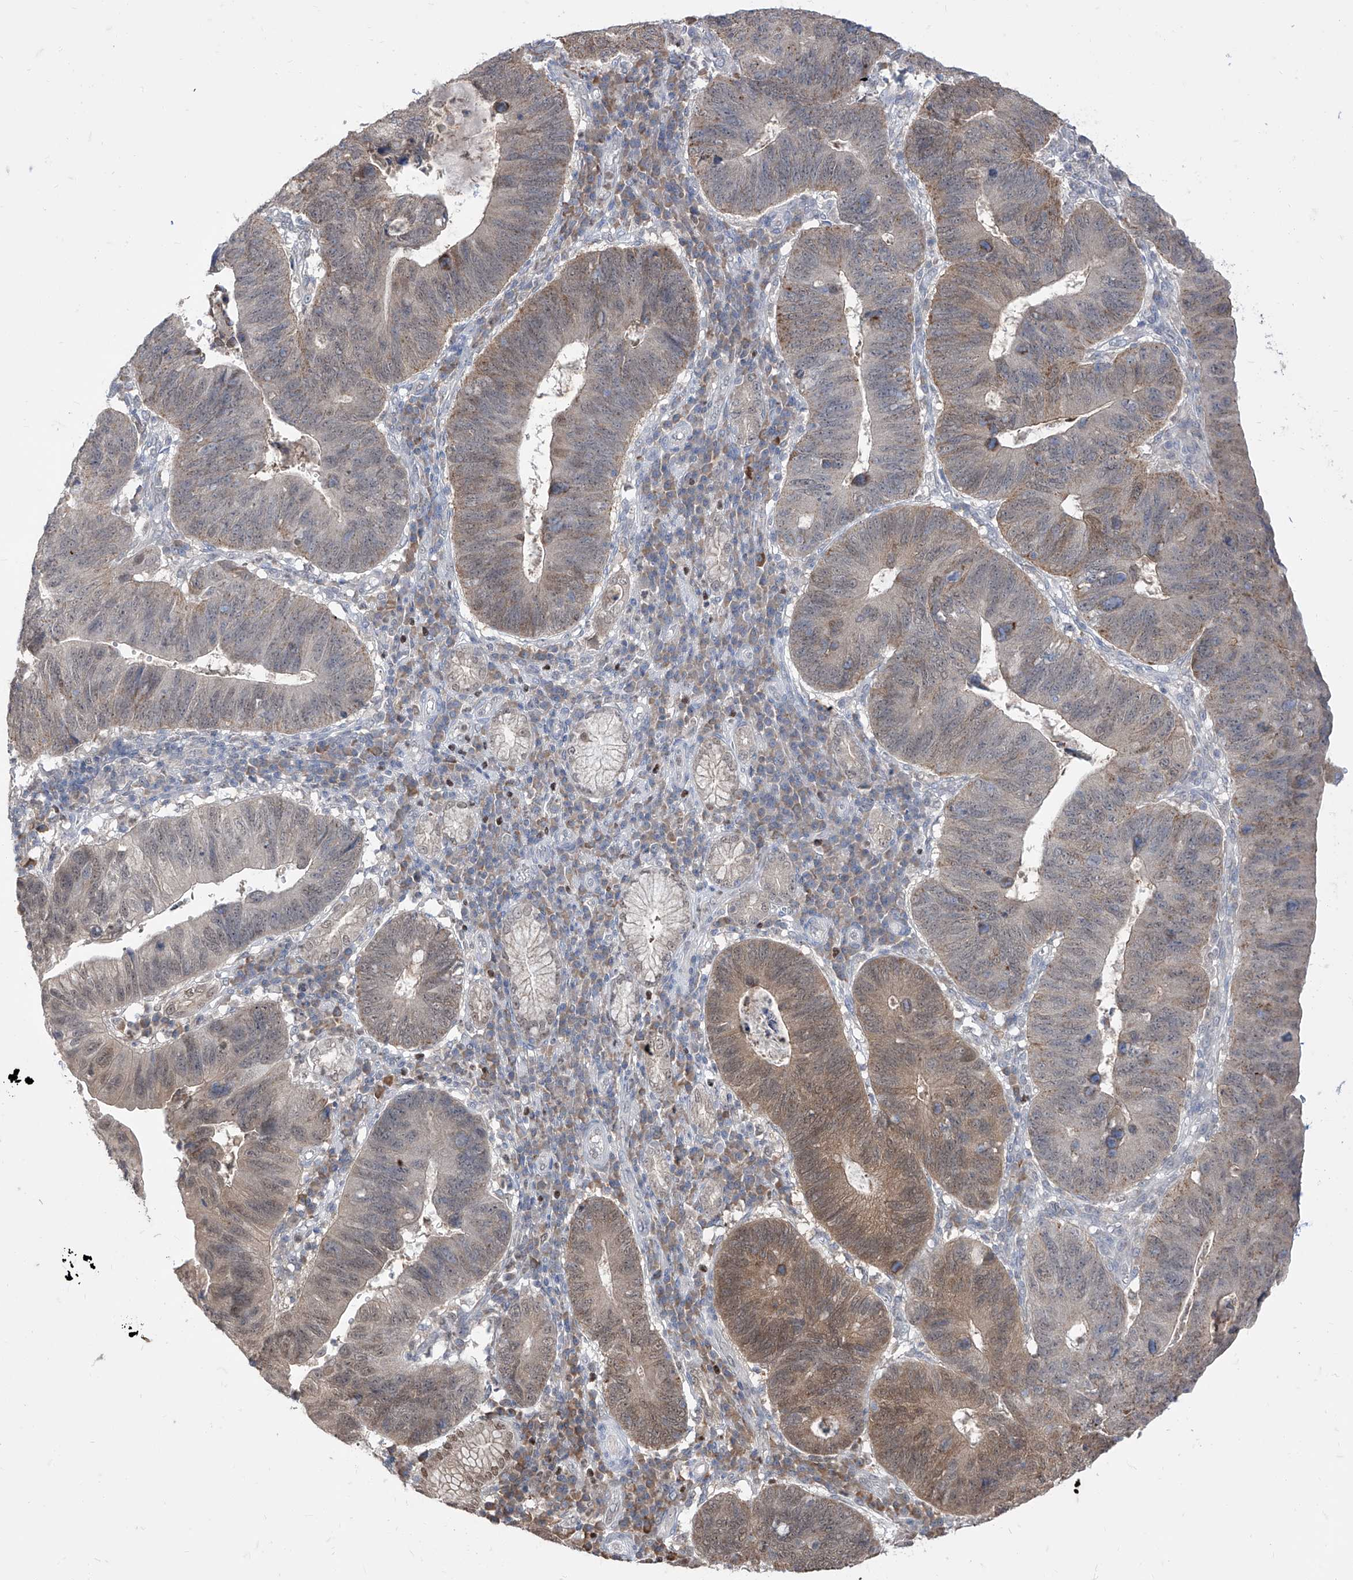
{"staining": {"intensity": "weak", "quantity": "25%-75%", "location": "cytoplasmic/membranous,nuclear"}, "tissue": "stomach cancer", "cell_type": "Tumor cells", "image_type": "cancer", "snomed": [{"axis": "morphology", "description": "Adenocarcinoma, NOS"}, {"axis": "topography", "description": "Stomach"}], "caption": "Immunohistochemical staining of stomach cancer shows low levels of weak cytoplasmic/membranous and nuclear expression in about 25%-75% of tumor cells.", "gene": "BROX", "patient": {"sex": "male", "age": 59}}